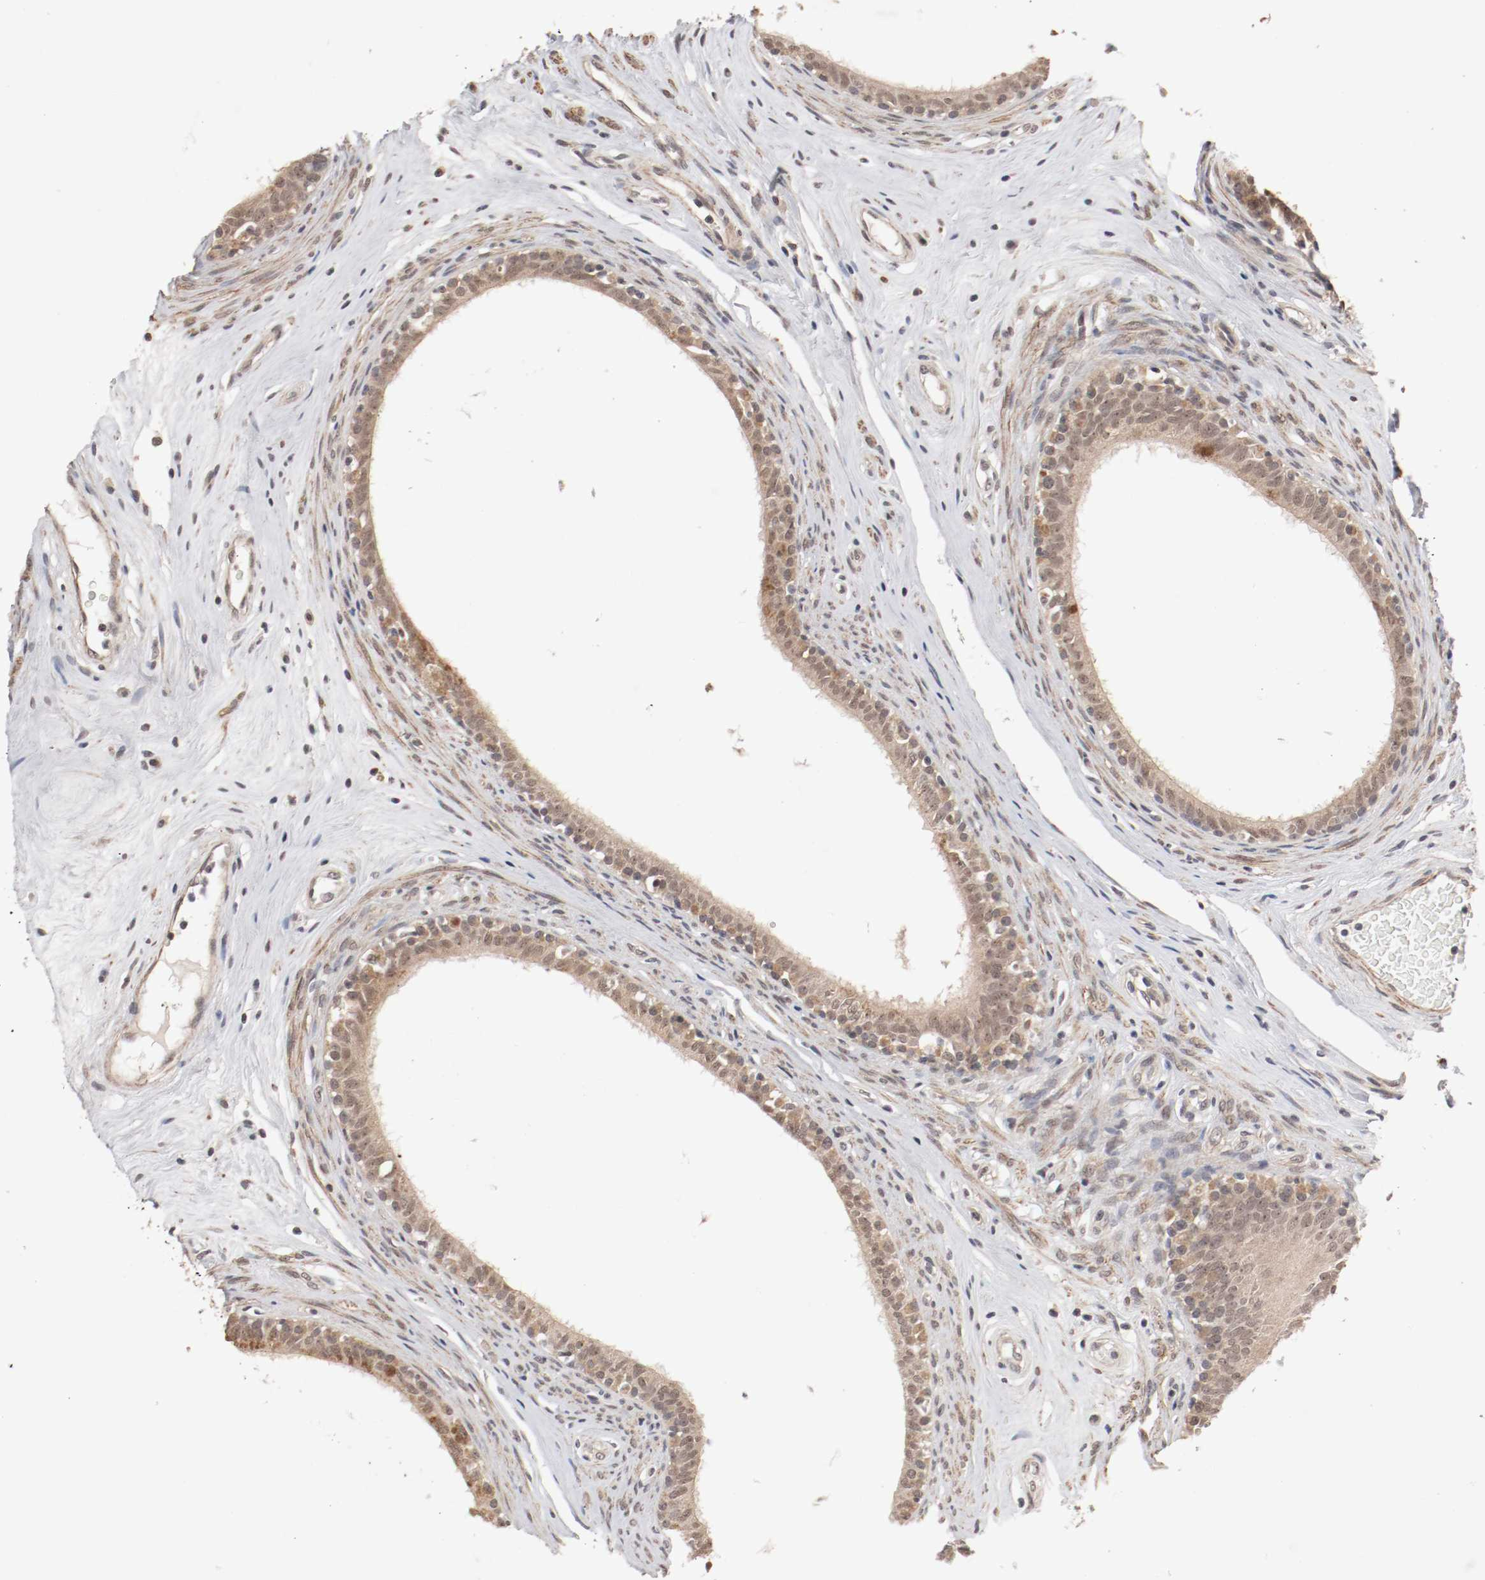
{"staining": {"intensity": "moderate", "quantity": ">75%", "location": "cytoplasmic/membranous,nuclear"}, "tissue": "epididymis", "cell_type": "Glandular cells", "image_type": "normal", "snomed": [{"axis": "morphology", "description": "Normal tissue, NOS"}, {"axis": "morphology", "description": "Inflammation, NOS"}, {"axis": "topography", "description": "Epididymis"}], "caption": "High-magnification brightfield microscopy of unremarkable epididymis stained with DAB (brown) and counterstained with hematoxylin (blue). glandular cells exhibit moderate cytoplasmic/membranous,nuclear expression is appreciated in about>75% of cells.", "gene": "CSNK2B", "patient": {"sex": "male", "age": 84}}